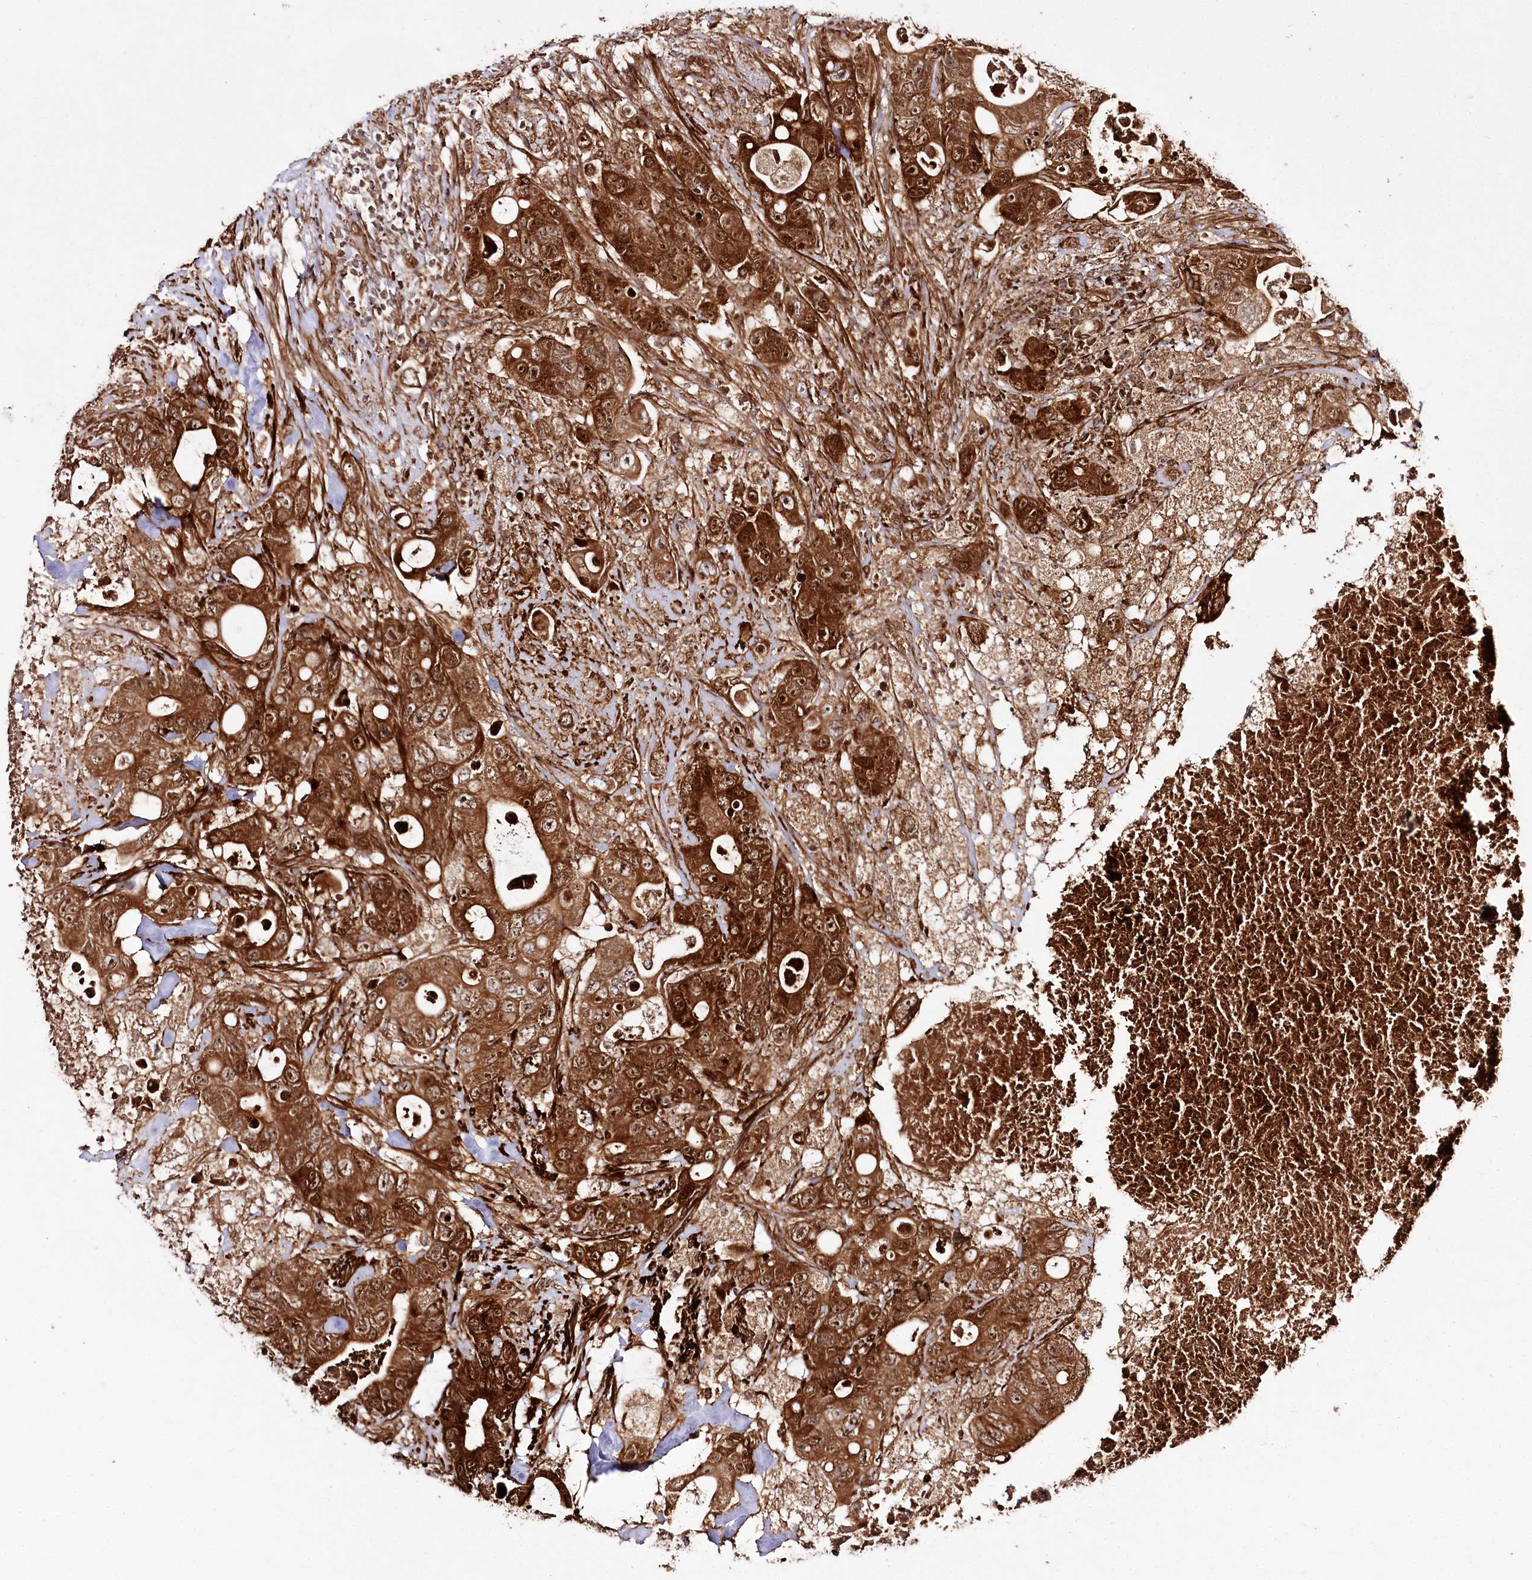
{"staining": {"intensity": "strong", "quantity": ">75%", "location": "cytoplasmic/membranous,nuclear"}, "tissue": "colorectal cancer", "cell_type": "Tumor cells", "image_type": "cancer", "snomed": [{"axis": "morphology", "description": "Adenocarcinoma, NOS"}, {"axis": "topography", "description": "Colon"}], "caption": "The photomicrograph reveals immunohistochemical staining of colorectal cancer. There is strong cytoplasmic/membranous and nuclear positivity is present in approximately >75% of tumor cells.", "gene": "REXO2", "patient": {"sex": "female", "age": 46}}